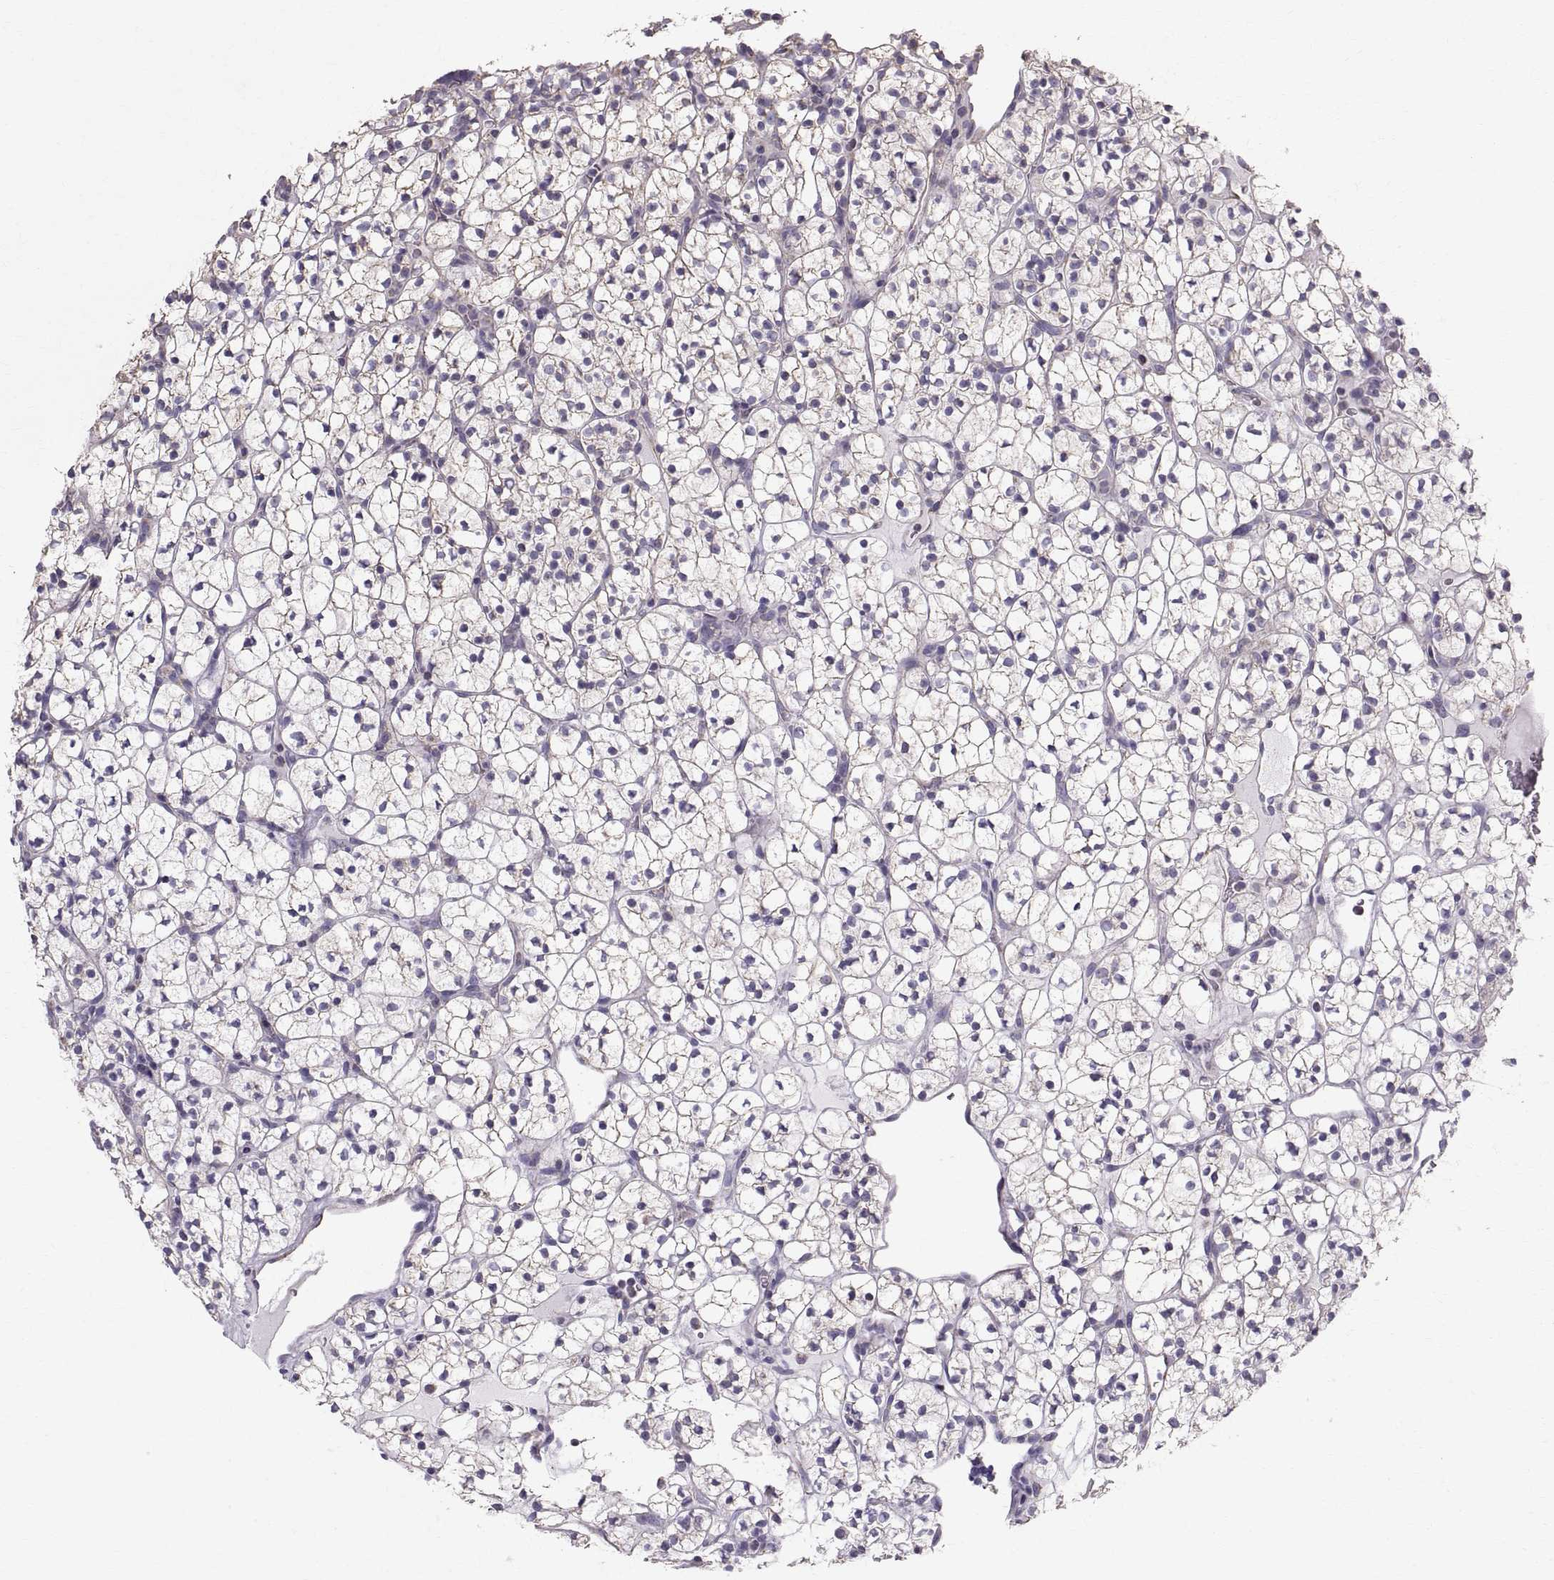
{"staining": {"intensity": "weak", "quantity": "<25%", "location": "cytoplasmic/membranous"}, "tissue": "renal cancer", "cell_type": "Tumor cells", "image_type": "cancer", "snomed": [{"axis": "morphology", "description": "Adenocarcinoma, NOS"}, {"axis": "topography", "description": "Kidney"}], "caption": "A high-resolution micrograph shows IHC staining of renal cancer (adenocarcinoma), which demonstrates no significant expression in tumor cells. The staining was performed using DAB to visualize the protein expression in brown, while the nuclei were stained in blue with hematoxylin (Magnification: 20x).", "gene": "STMND1", "patient": {"sex": "female", "age": 89}}